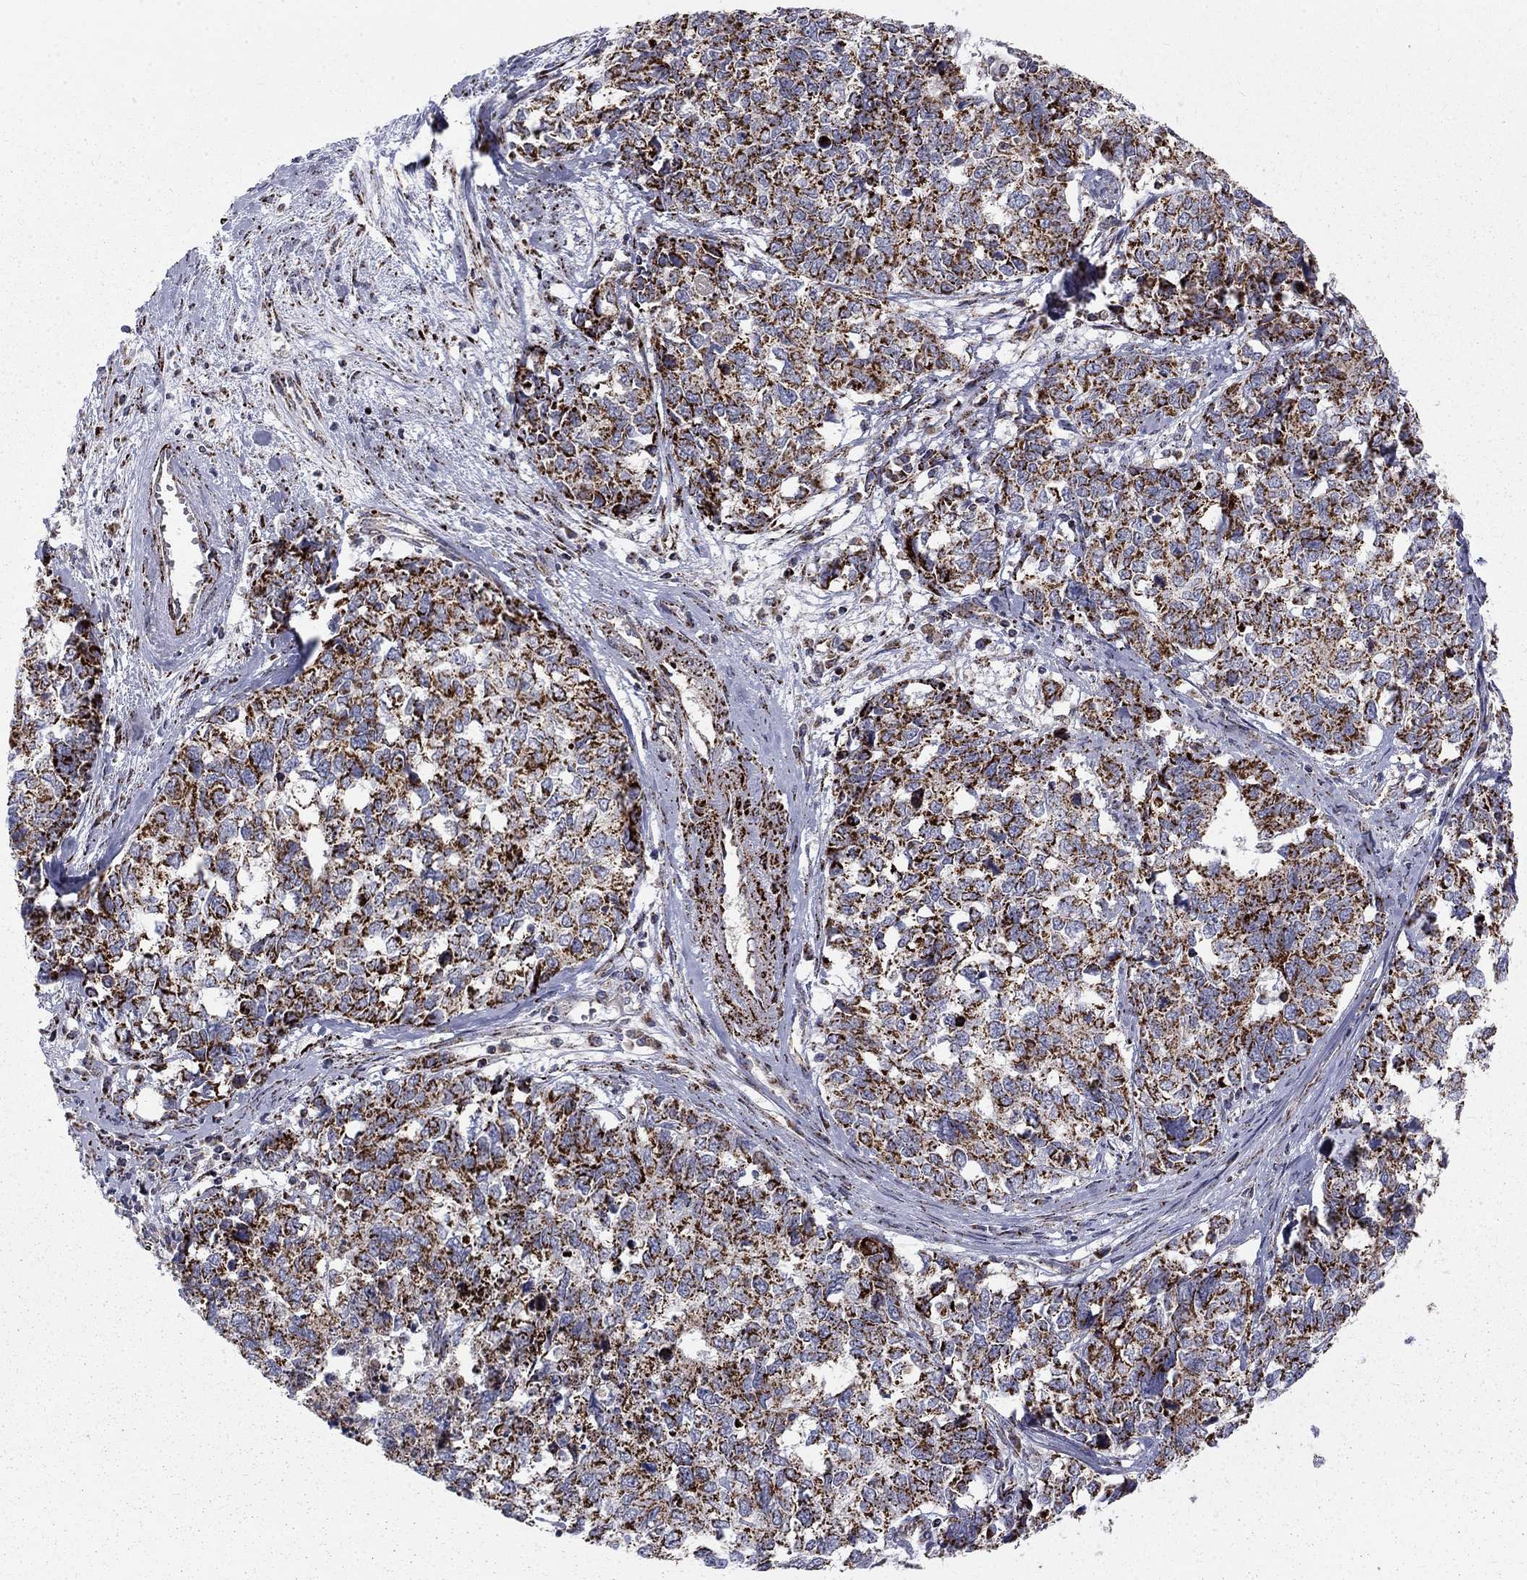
{"staining": {"intensity": "strong", "quantity": ">75%", "location": "cytoplasmic/membranous"}, "tissue": "cervical cancer", "cell_type": "Tumor cells", "image_type": "cancer", "snomed": [{"axis": "morphology", "description": "Squamous cell carcinoma, NOS"}, {"axis": "topography", "description": "Cervix"}], "caption": "Protein staining by IHC exhibits strong cytoplasmic/membranous staining in about >75% of tumor cells in squamous cell carcinoma (cervical). (DAB IHC with brightfield microscopy, high magnification).", "gene": "ALDH1B1", "patient": {"sex": "female", "age": 63}}